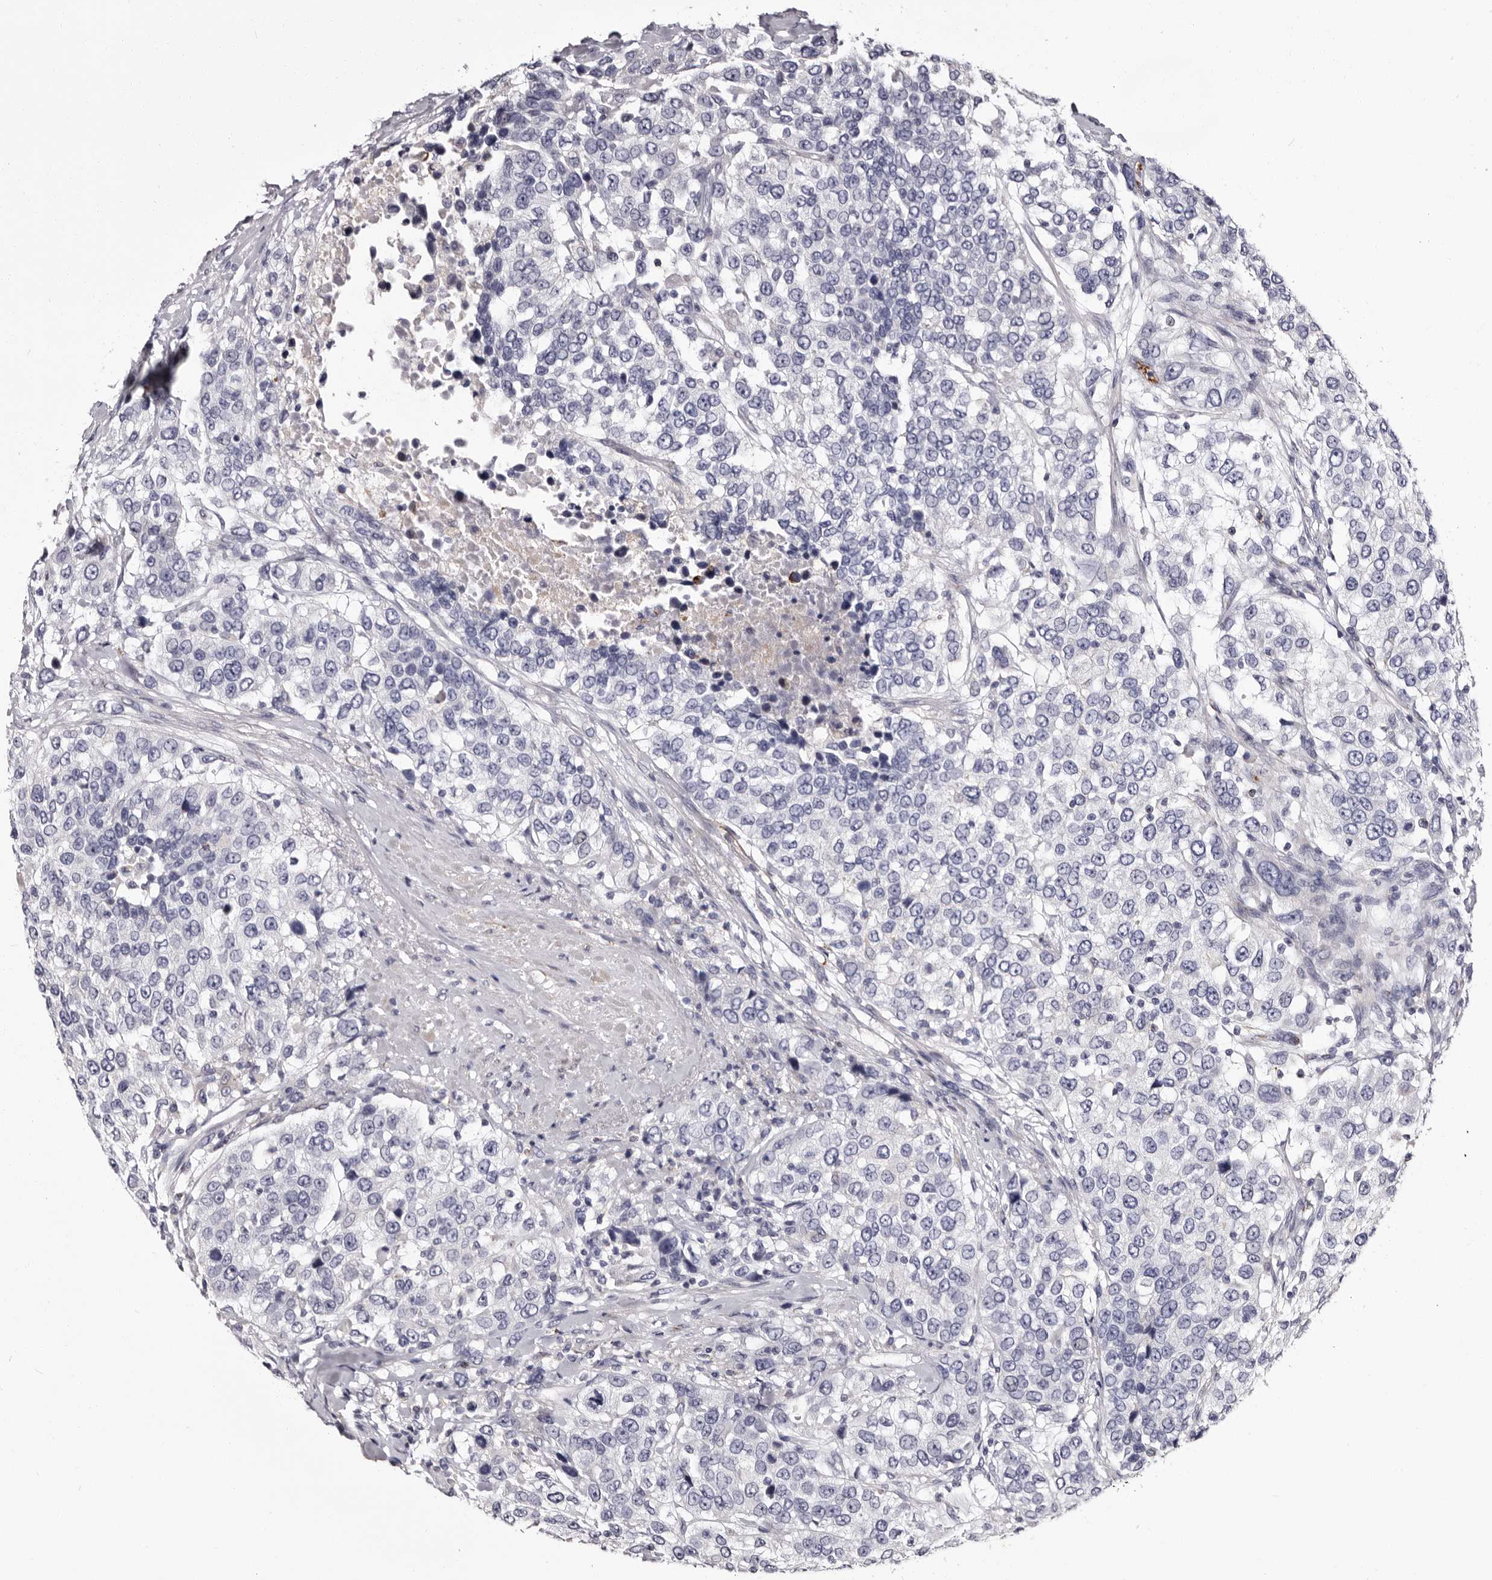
{"staining": {"intensity": "negative", "quantity": "none", "location": "none"}, "tissue": "urothelial cancer", "cell_type": "Tumor cells", "image_type": "cancer", "snomed": [{"axis": "morphology", "description": "Urothelial carcinoma, High grade"}, {"axis": "topography", "description": "Urinary bladder"}], "caption": "Micrograph shows no significant protein staining in tumor cells of urothelial carcinoma (high-grade).", "gene": "AUNIP", "patient": {"sex": "female", "age": 80}}